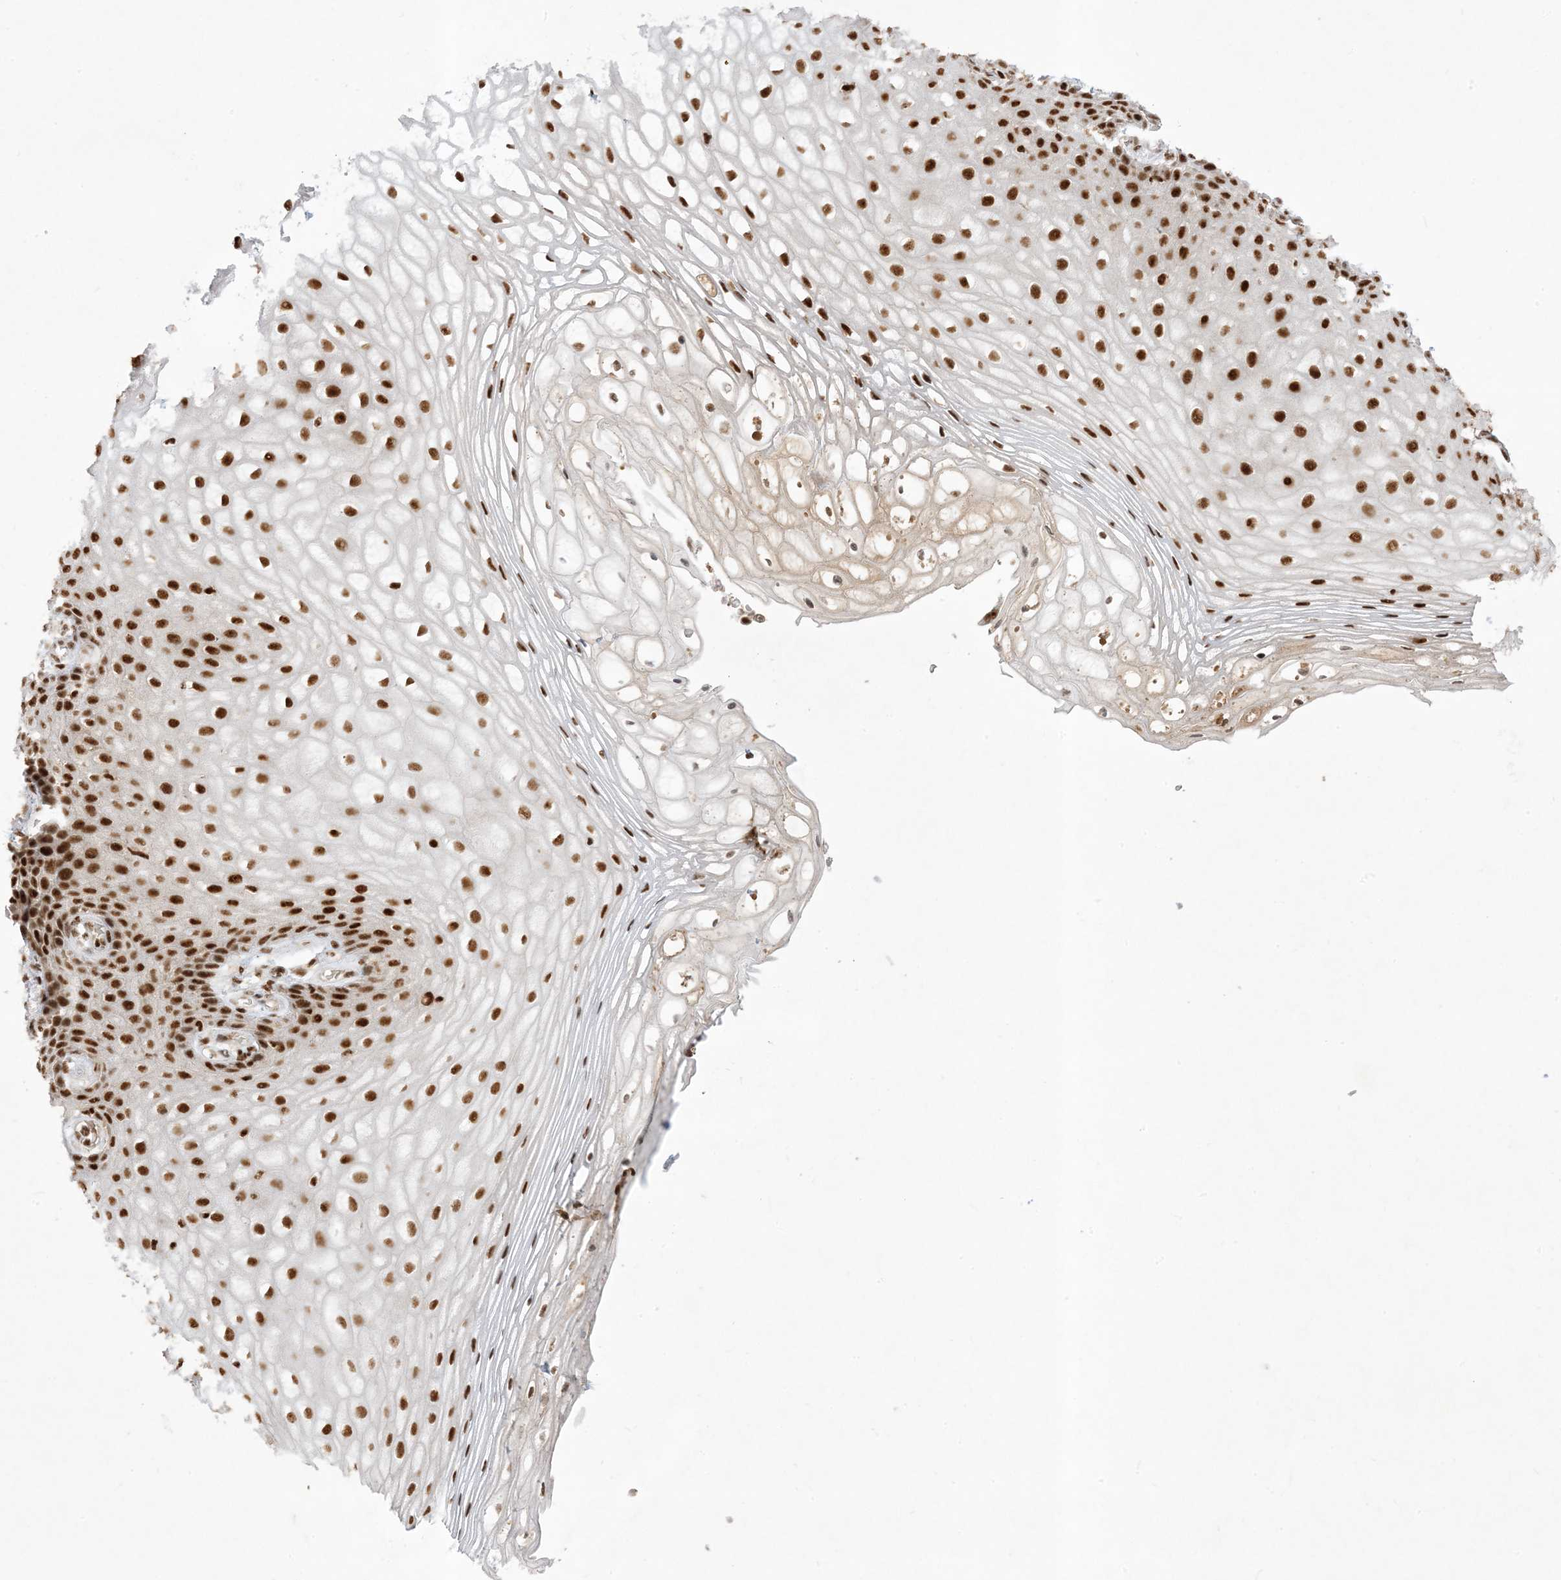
{"staining": {"intensity": "strong", "quantity": ">75%", "location": "nuclear"}, "tissue": "vagina", "cell_type": "Squamous epithelial cells", "image_type": "normal", "snomed": [{"axis": "morphology", "description": "Normal tissue, NOS"}, {"axis": "topography", "description": "Vagina"}], "caption": "Immunohistochemical staining of benign vagina exhibits high levels of strong nuclear positivity in about >75% of squamous epithelial cells.", "gene": "PPIL2", "patient": {"sex": "female", "age": 60}}